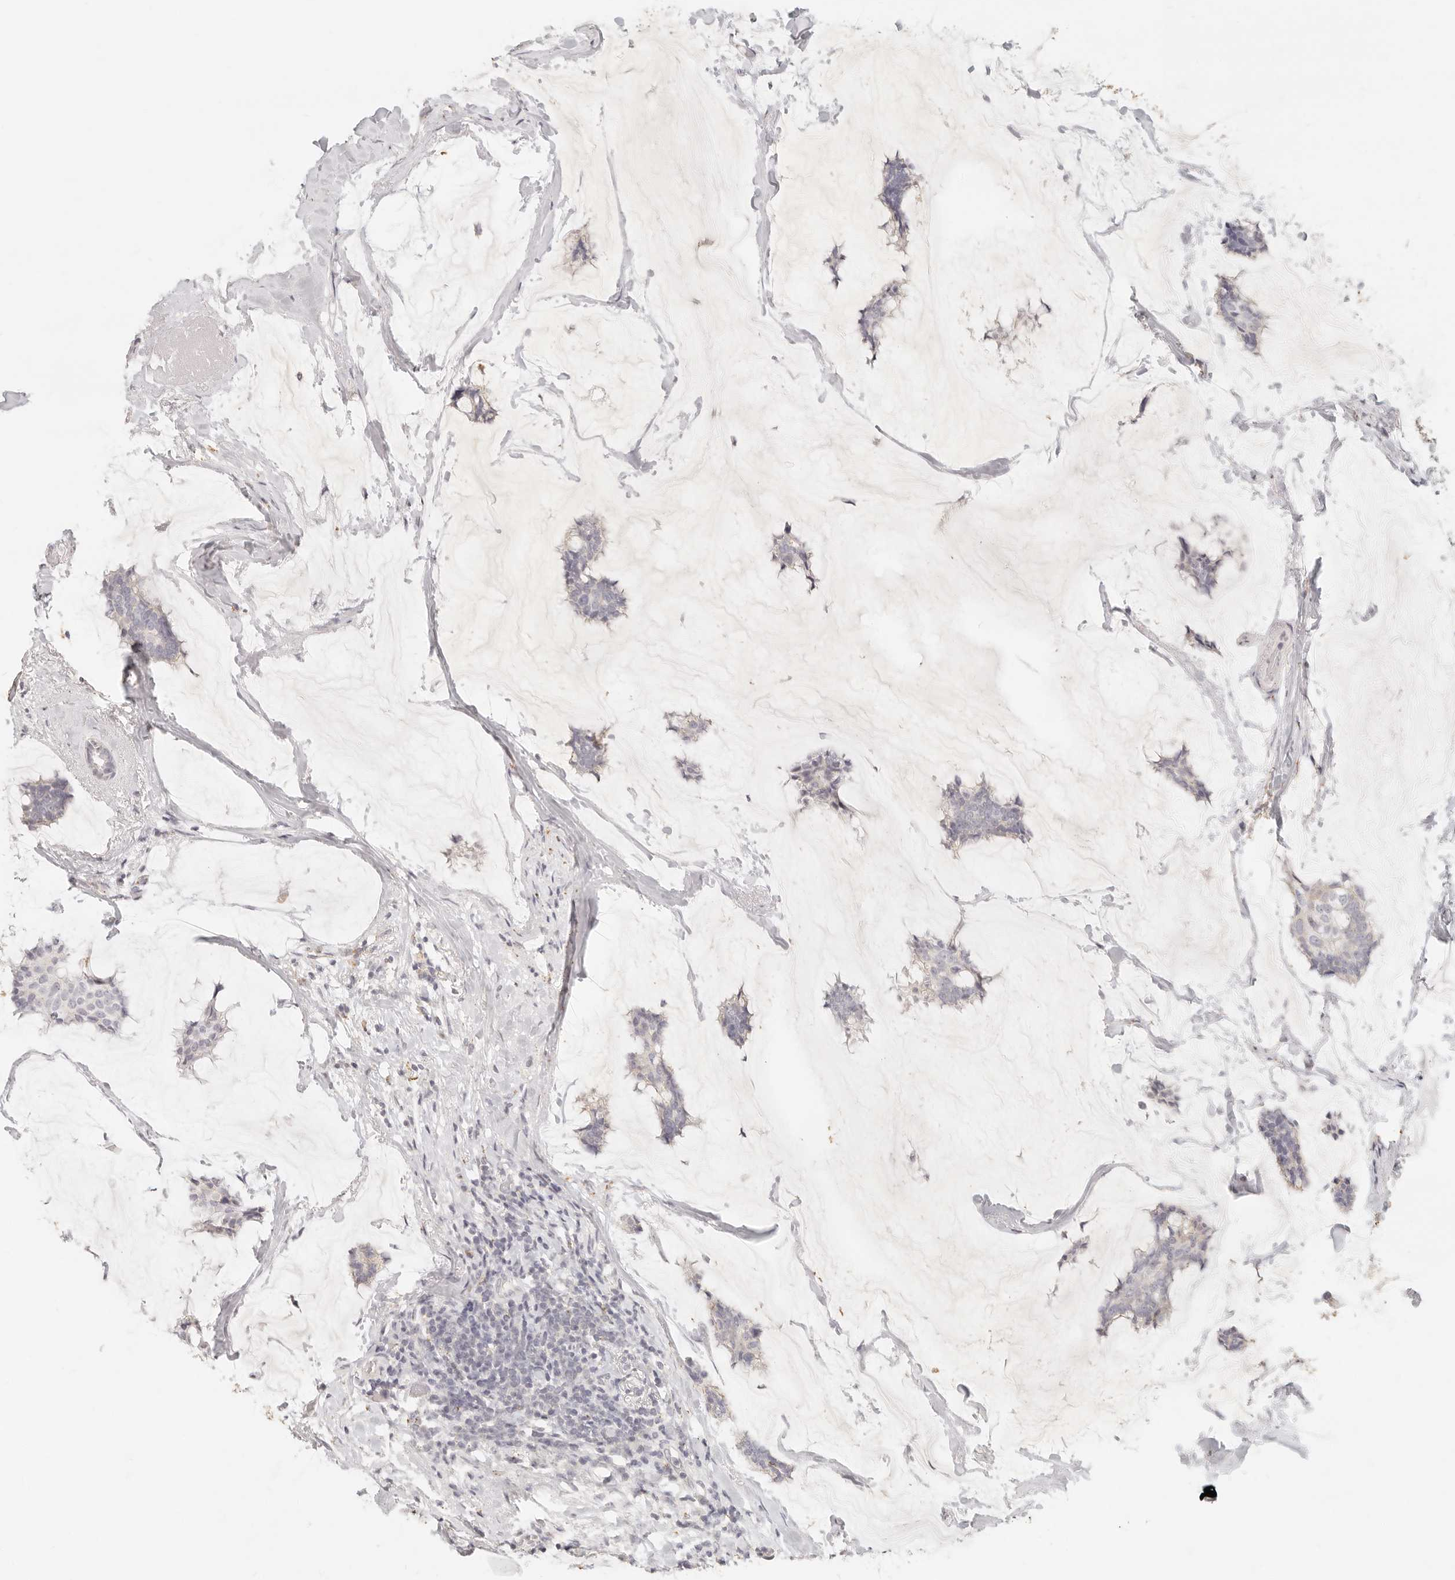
{"staining": {"intensity": "negative", "quantity": "none", "location": "none"}, "tissue": "breast cancer", "cell_type": "Tumor cells", "image_type": "cancer", "snomed": [{"axis": "morphology", "description": "Duct carcinoma"}, {"axis": "topography", "description": "Breast"}], "caption": "There is no significant expression in tumor cells of breast invasive ductal carcinoma.", "gene": "CNMD", "patient": {"sex": "female", "age": 93}}